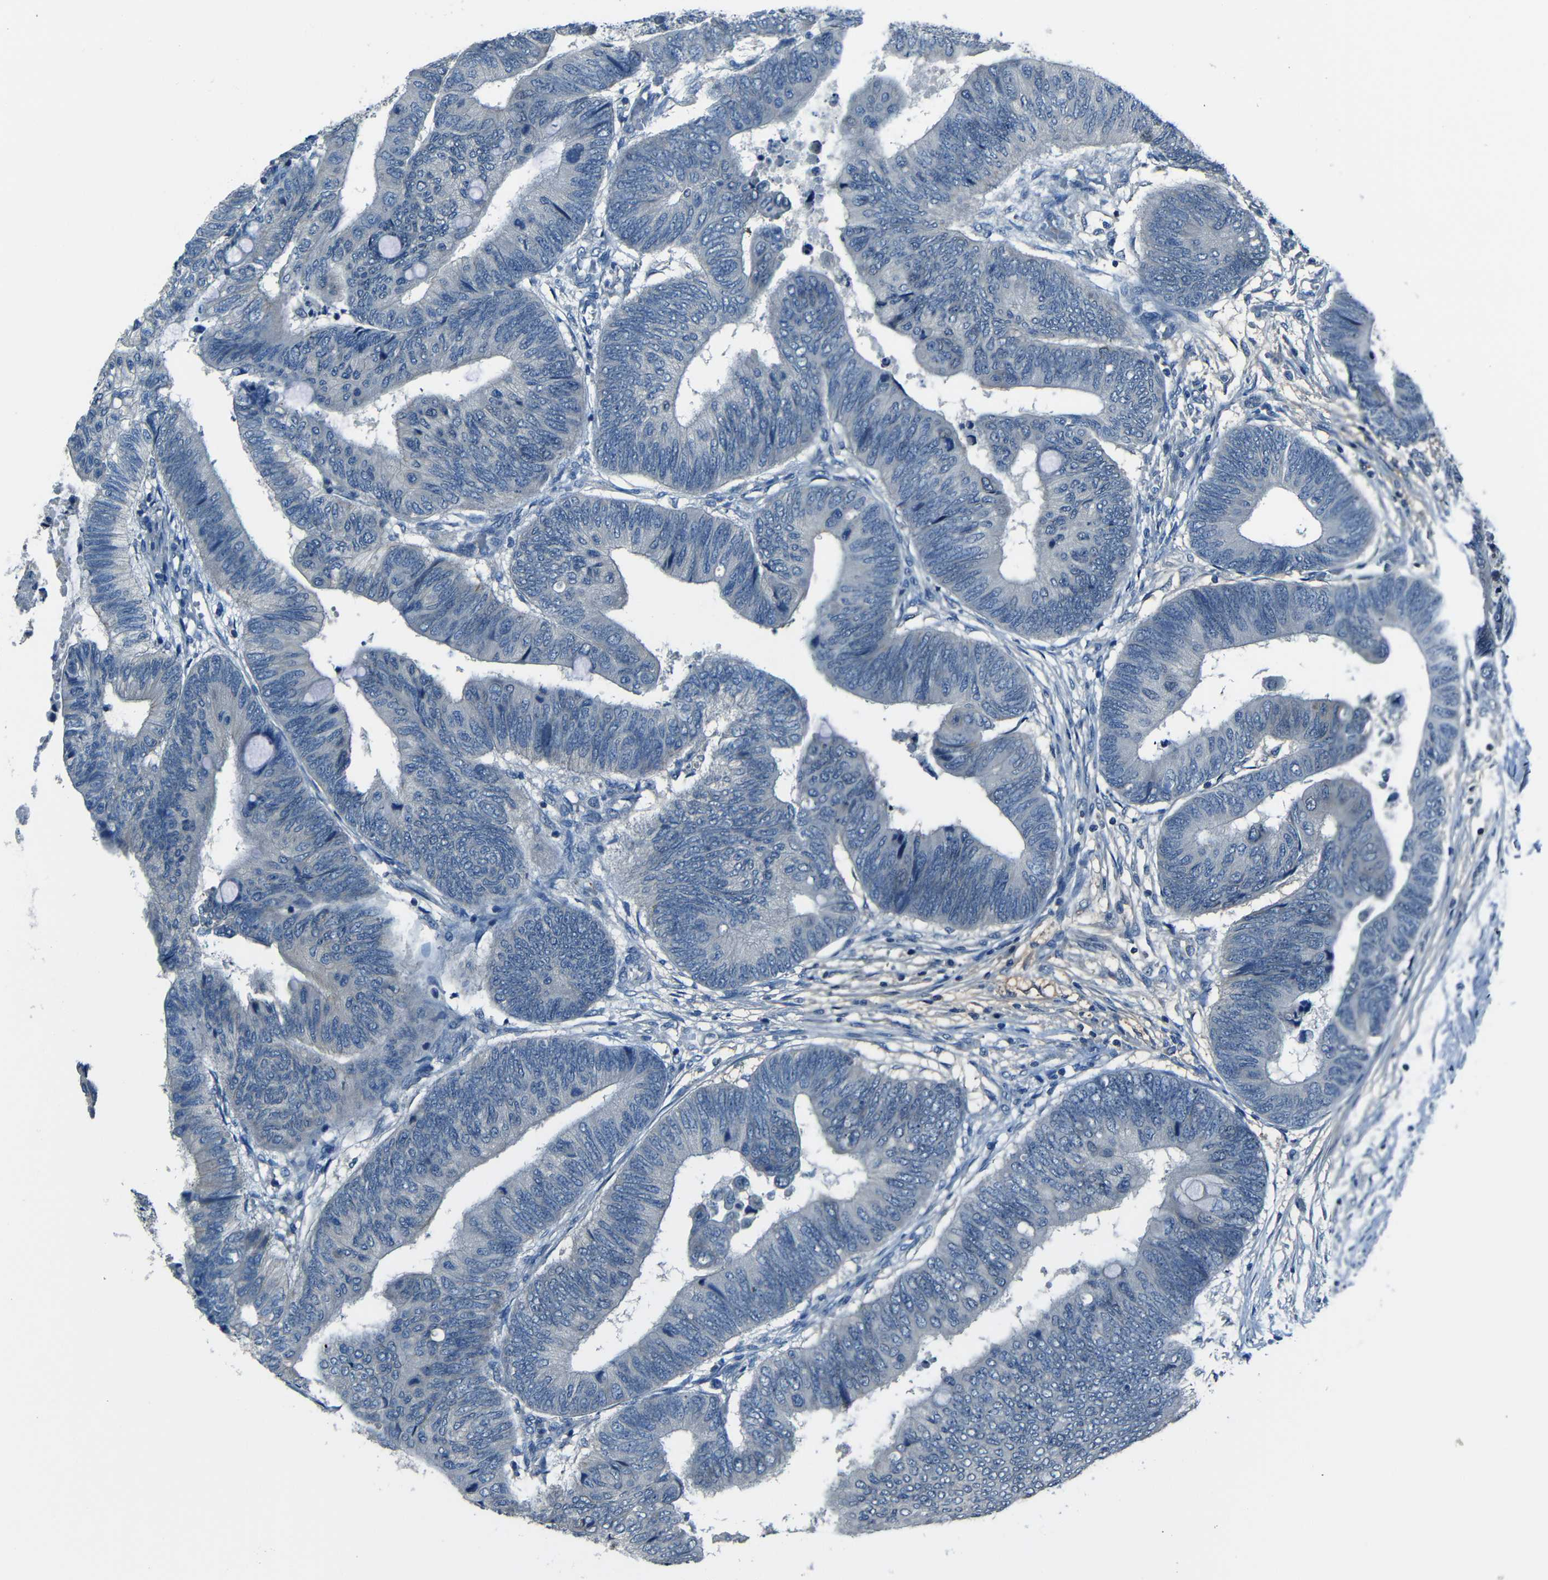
{"staining": {"intensity": "negative", "quantity": "none", "location": "none"}, "tissue": "colorectal cancer", "cell_type": "Tumor cells", "image_type": "cancer", "snomed": [{"axis": "morphology", "description": "Normal tissue, NOS"}, {"axis": "morphology", "description": "Adenocarcinoma, NOS"}, {"axis": "topography", "description": "Rectum"}, {"axis": "topography", "description": "Peripheral nerve tissue"}], "caption": "Tumor cells show no significant protein staining in colorectal cancer. The staining was performed using DAB to visualize the protein expression in brown, while the nuclei were stained in blue with hematoxylin (Magnification: 20x).", "gene": "SLA", "patient": {"sex": "male", "age": 92}}